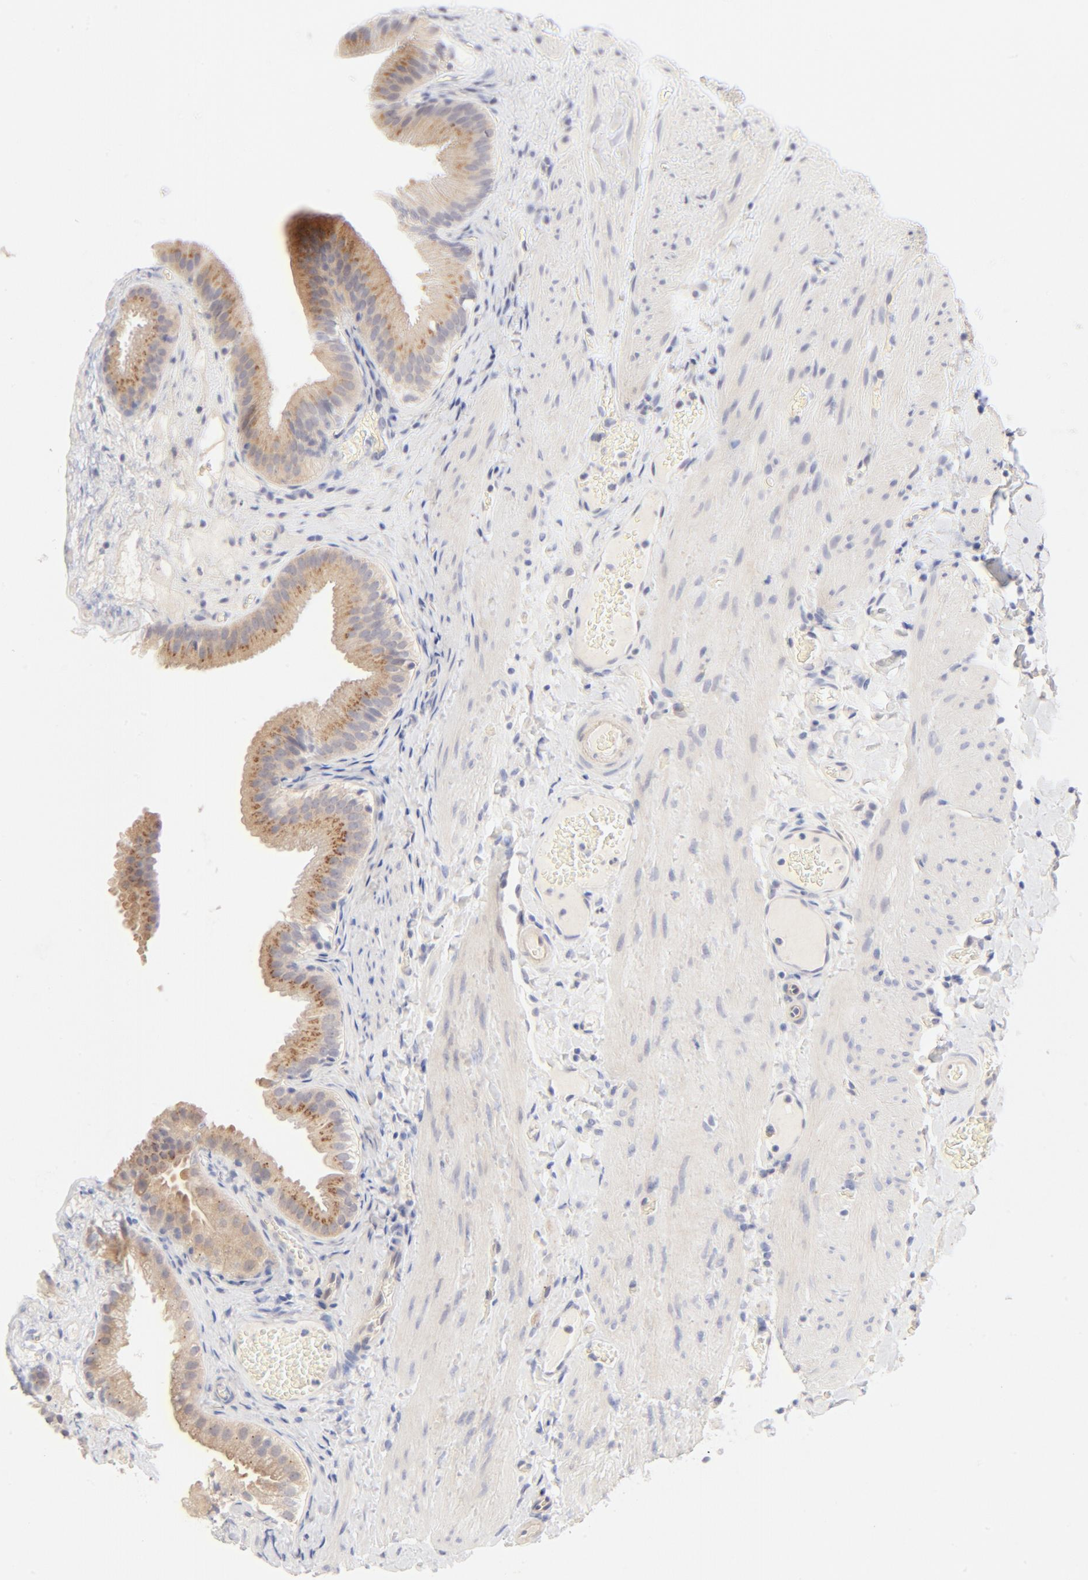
{"staining": {"intensity": "moderate", "quantity": ">75%", "location": "cytoplasmic/membranous"}, "tissue": "gallbladder", "cell_type": "Glandular cells", "image_type": "normal", "snomed": [{"axis": "morphology", "description": "Normal tissue, NOS"}, {"axis": "topography", "description": "Gallbladder"}], "caption": "Protein analysis of benign gallbladder demonstrates moderate cytoplasmic/membranous staining in approximately >75% of glandular cells. Nuclei are stained in blue.", "gene": "NKX2", "patient": {"sex": "female", "age": 24}}